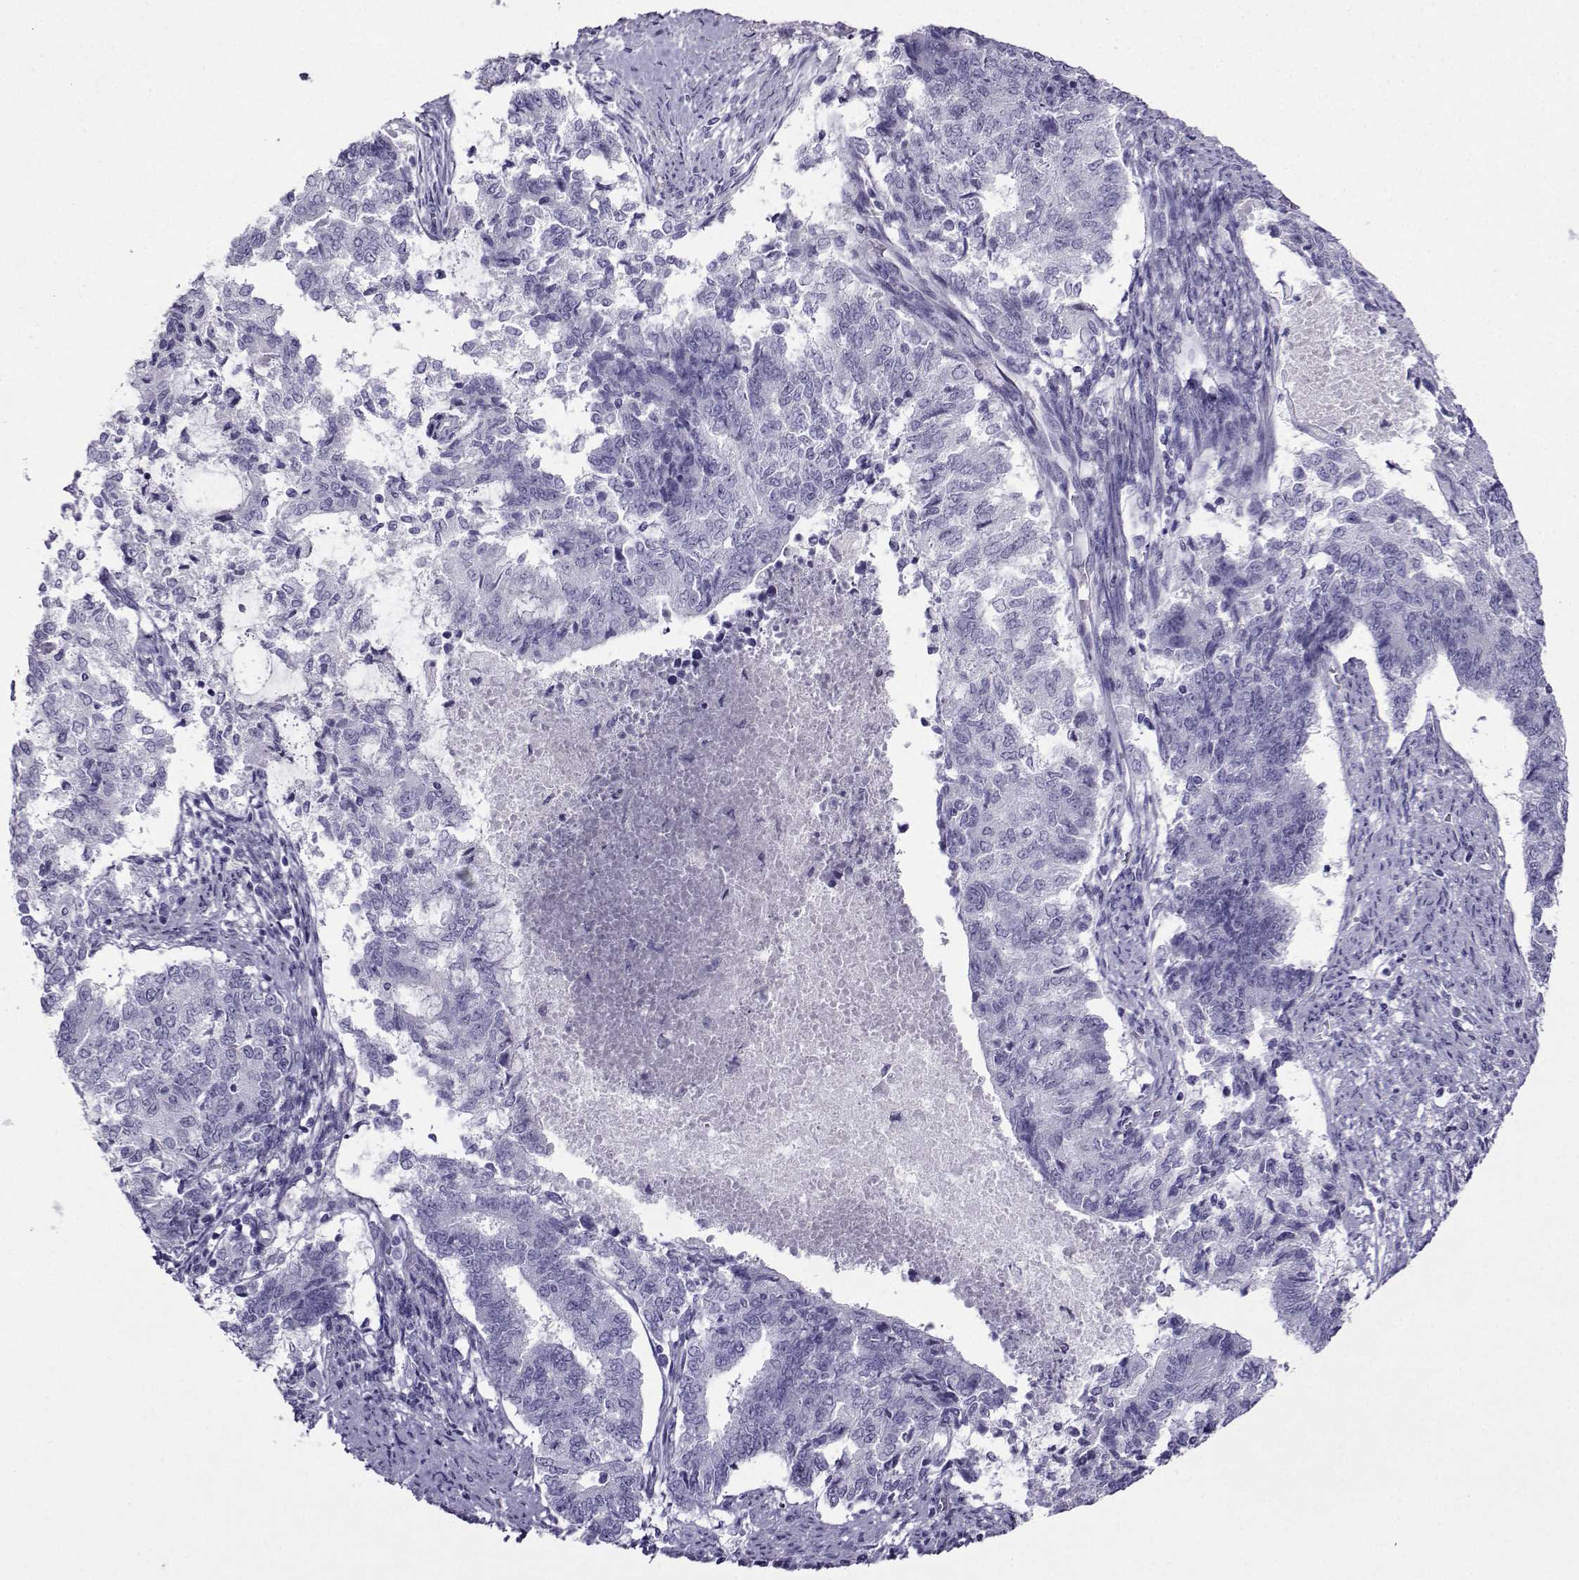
{"staining": {"intensity": "negative", "quantity": "none", "location": "none"}, "tissue": "endometrial cancer", "cell_type": "Tumor cells", "image_type": "cancer", "snomed": [{"axis": "morphology", "description": "Adenocarcinoma, NOS"}, {"axis": "topography", "description": "Endometrium"}], "caption": "Tumor cells show no significant positivity in endometrial adenocarcinoma.", "gene": "CRYBB1", "patient": {"sex": "female", "age": 65}}